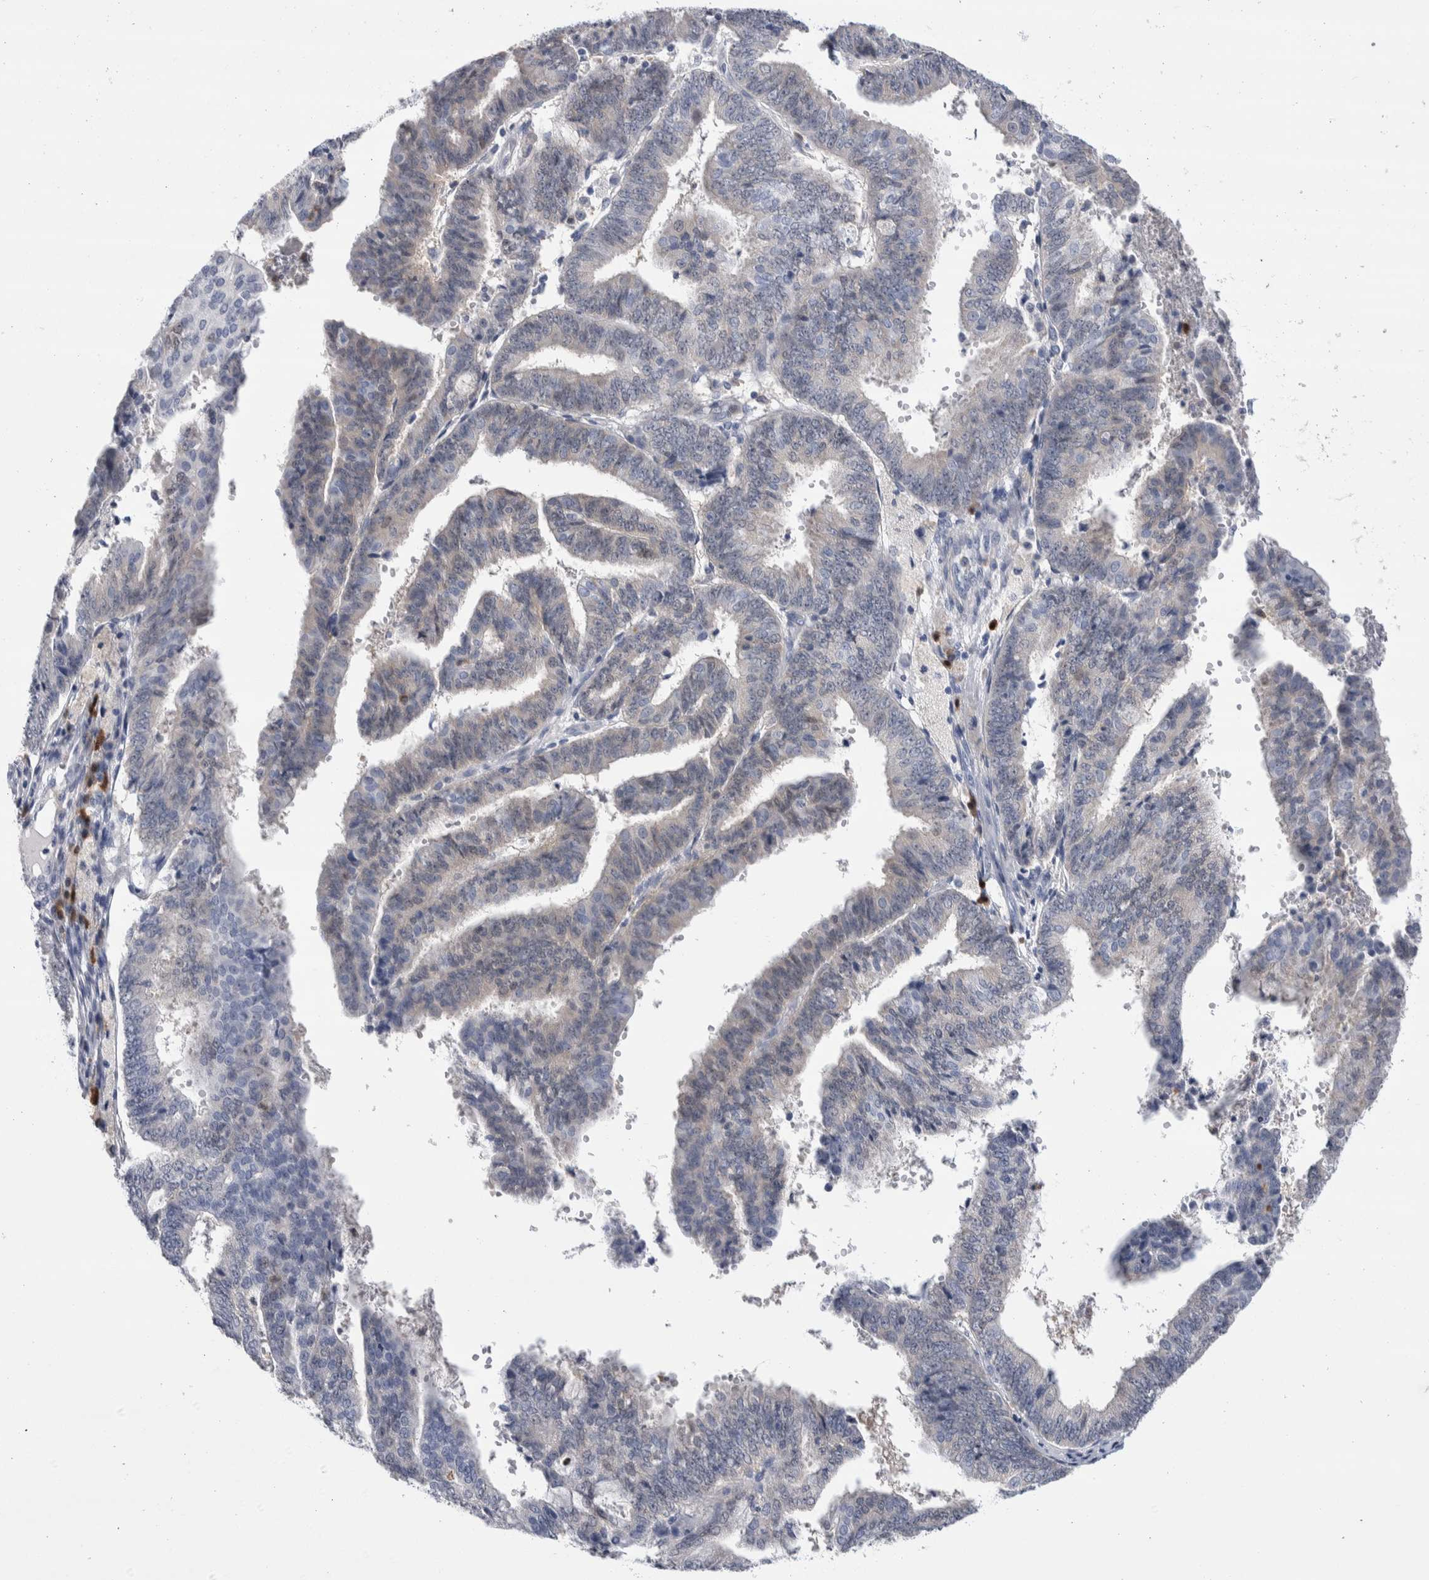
{"staining": {"intensity": "negative", "quantity": "none", "location": "none"}, "tissue": "endometrial cancer", "cell_type": "Tumor cells", "image_type": "cancer", "snomed": [{"axis": "morphology", "description": "Adenocarcinoma, NOS"}, {"axis": "topography", "description": "Endometrium"}], "caption": "Tumor cells are negative for protein expression in human endometrial adenocarcinoma. (Stains: DAB (3,3'-diaminobenzidine) IHC with hematoxylin counter stain, Microscopy: brightfield microscopy at high magnification).", "gene": "LURAP1L", "patient": {"sex": "female", "age": 63}}